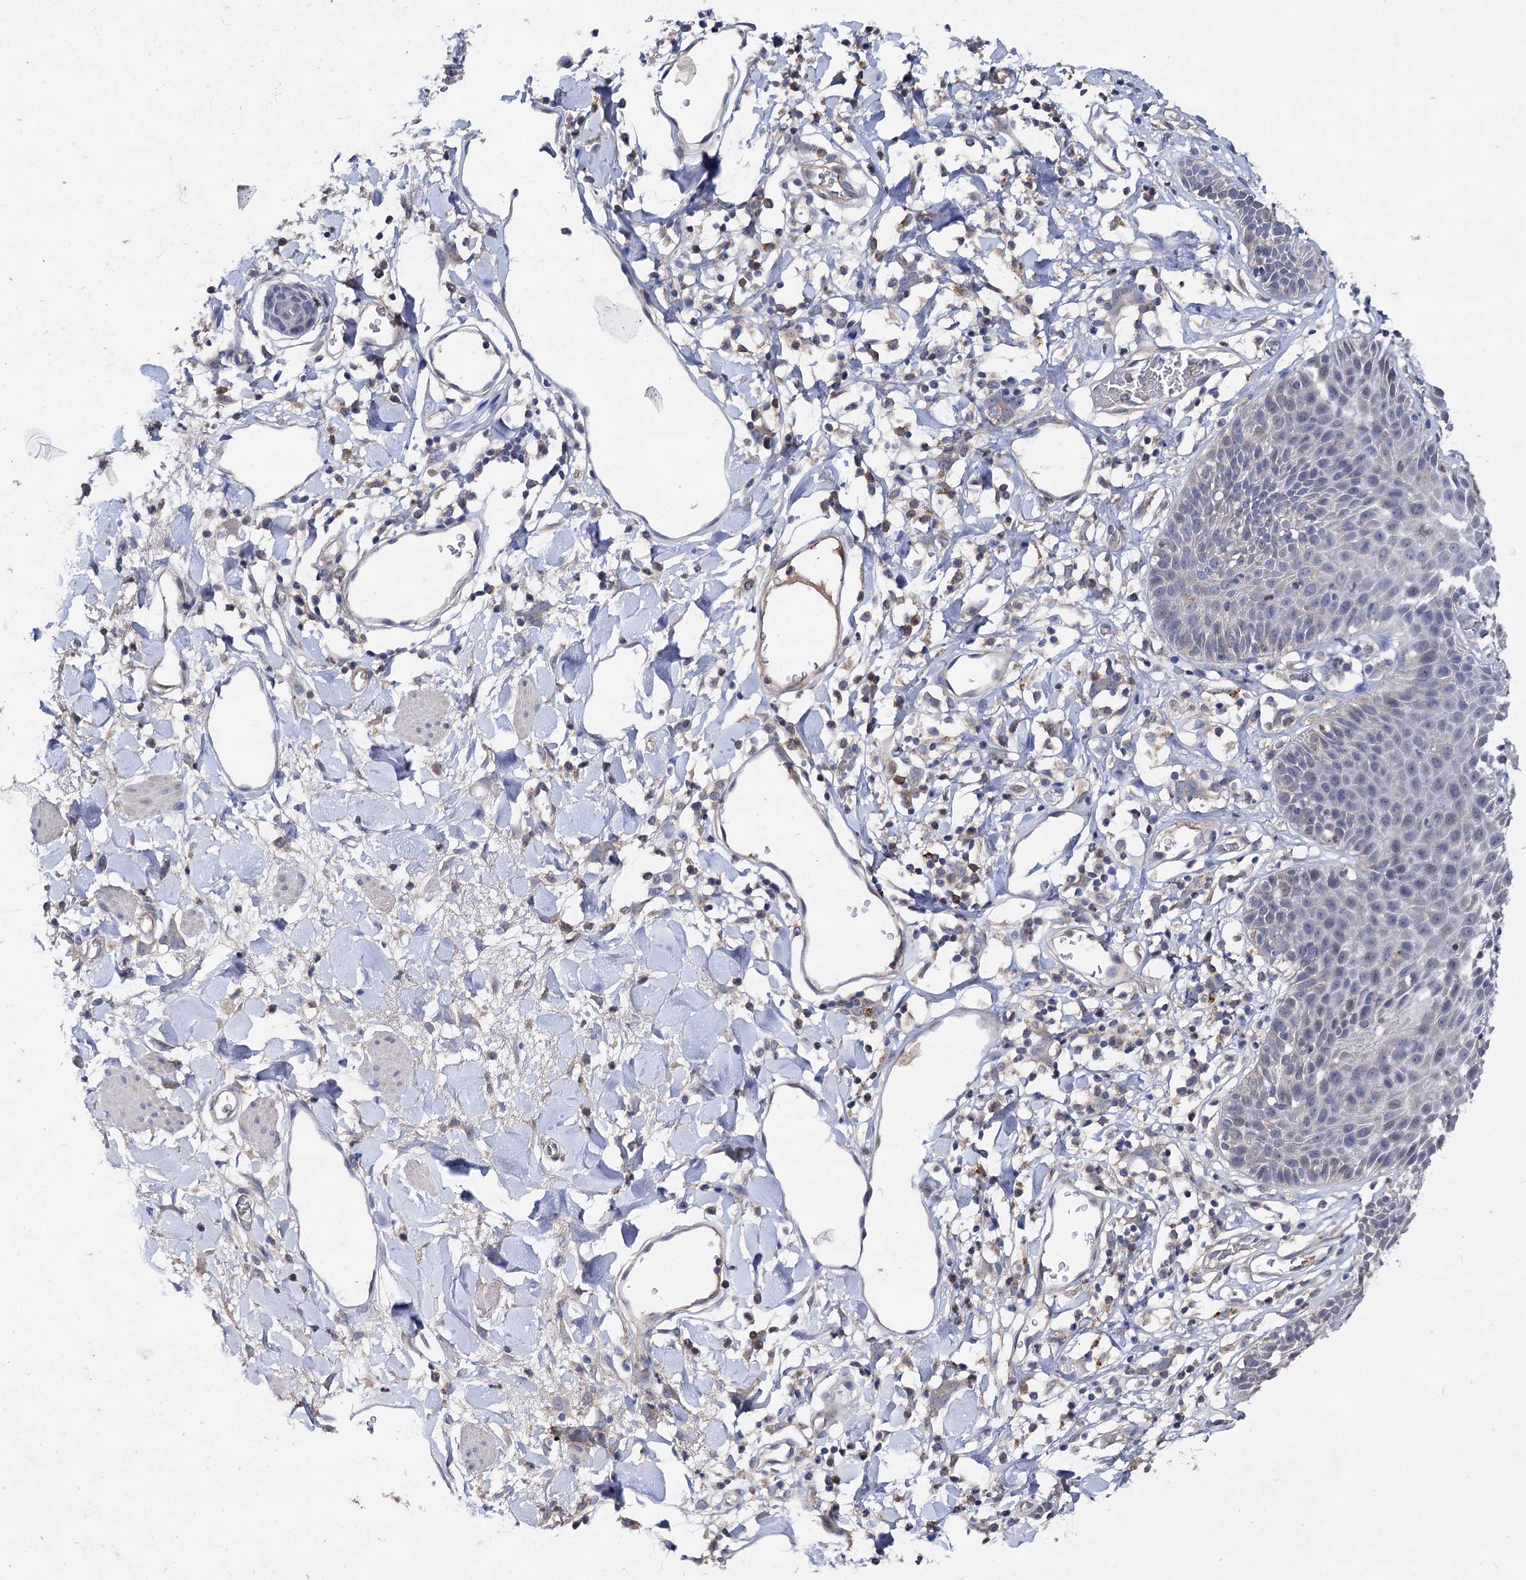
{"staining": {"intensity": "negative", "quantity": "none", "location": "none"}, "tissue": "skin", "cell_type": "Epidermal cells", "image_type": "normal", "snomed": [{"axis": "morphology", "description": "Normal tissue, NOS"}, {"axis": "topography", "description": "Vulva"}], "caption": "Epidermal cells are negative for brown protein staining in benign skin. Nuclei are stained in blue.", "gene": "HVCN1", "patient": {"sex": "female", "age": 68}}